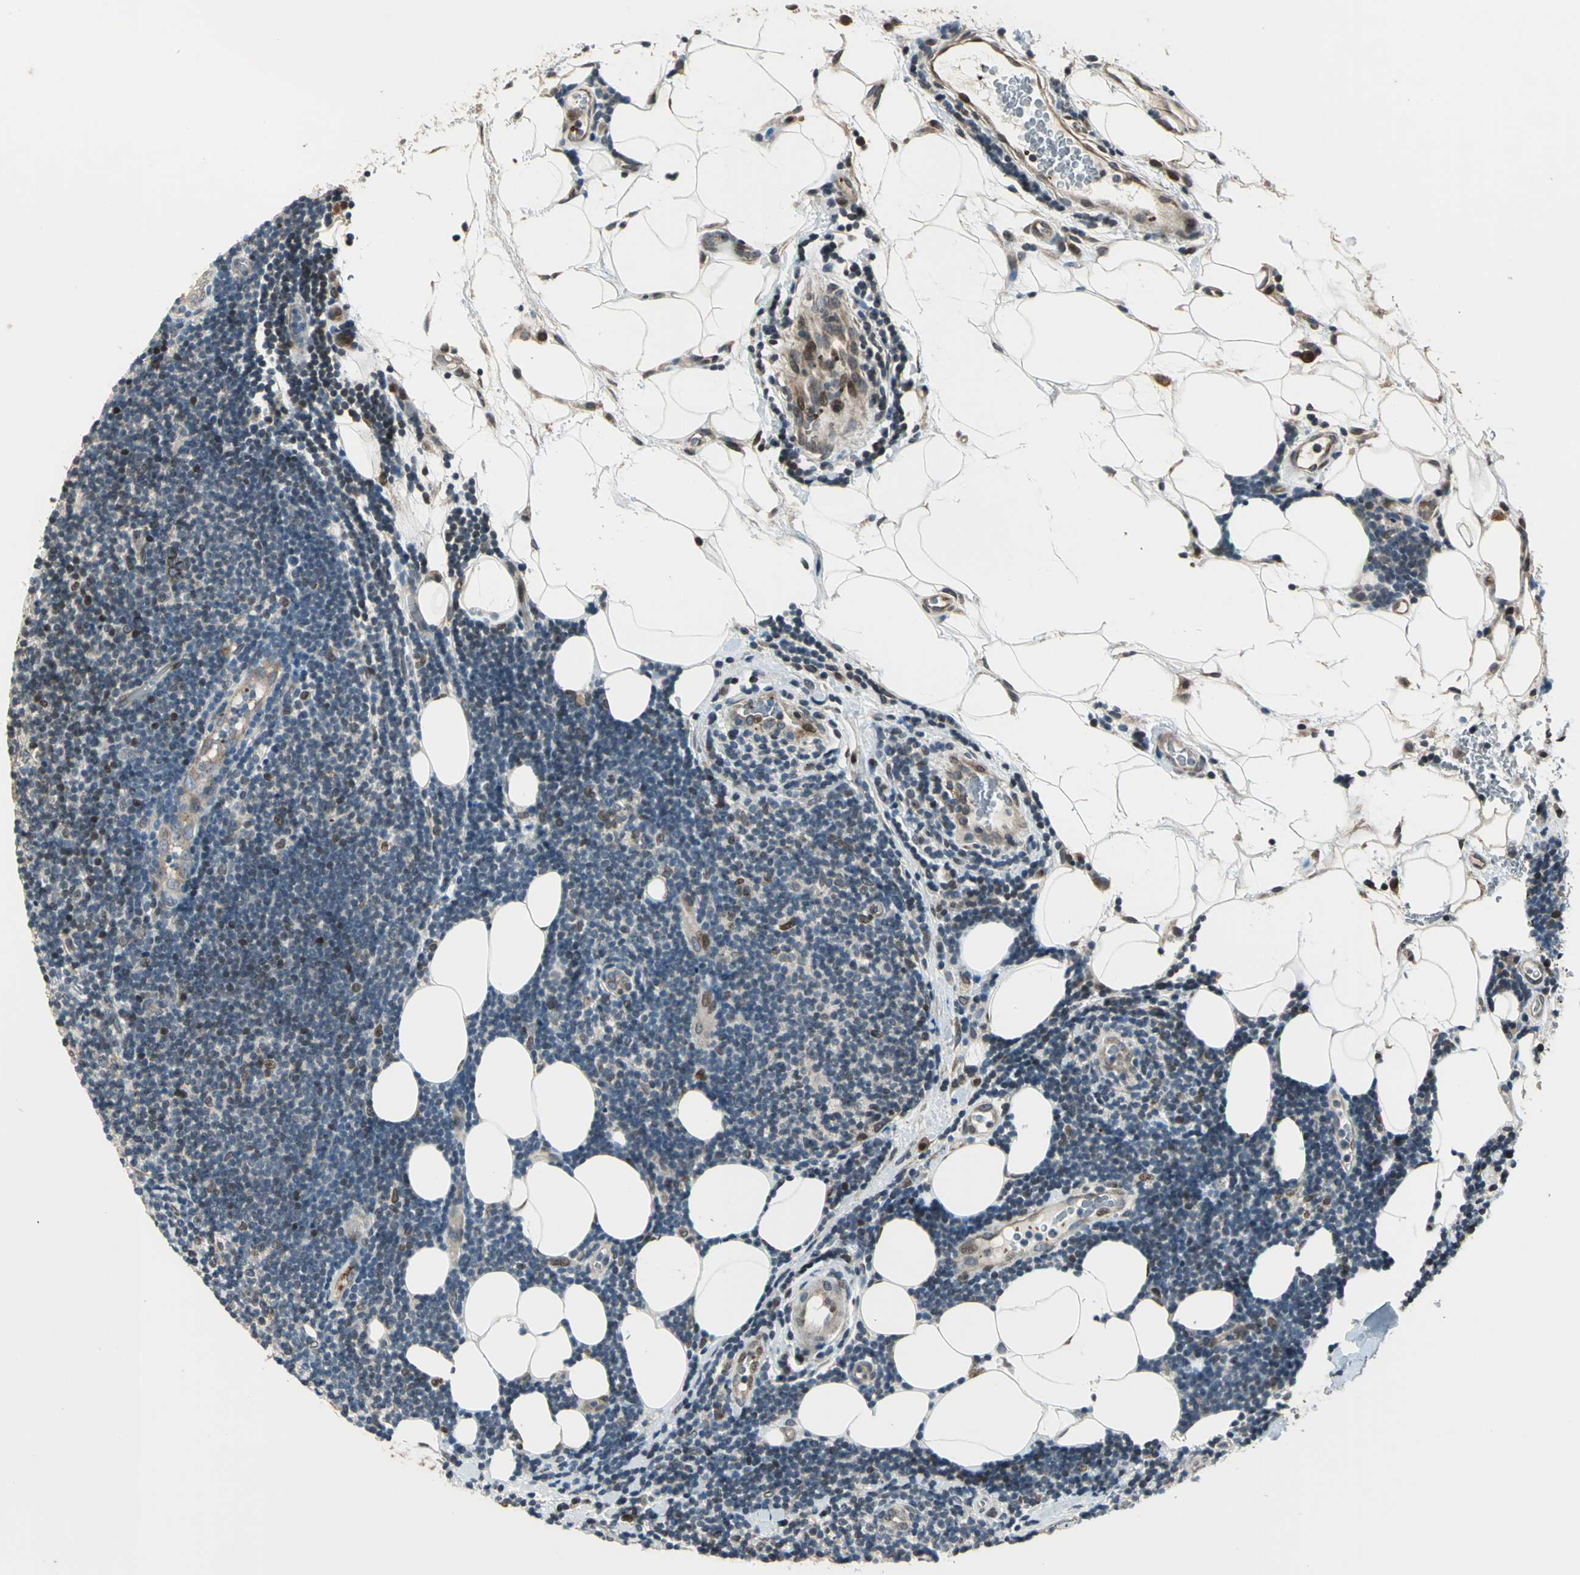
{"staining": {"intensity": "moderate", "quantity": "<25%", "location": "nuclear"}, "tissue": "lymphoma", "cell_type": "Tumor cells", "image_type": "cancer", "snomed": [{"axis": "morphology", "description": "Malignant lymphoma, non-Hodgkin's type, Low grade"}, {"axis": "topography", "description": "Lymph node"}], "caption": "Tumor cells demonstrate low levels of moderate nuclear expression in approximately <25% of cells in low-grade malignant lymphoma, non-Hodgkin's type.", "gene": "BRIP1", "patient": {"sex": "male", "age": 83}}